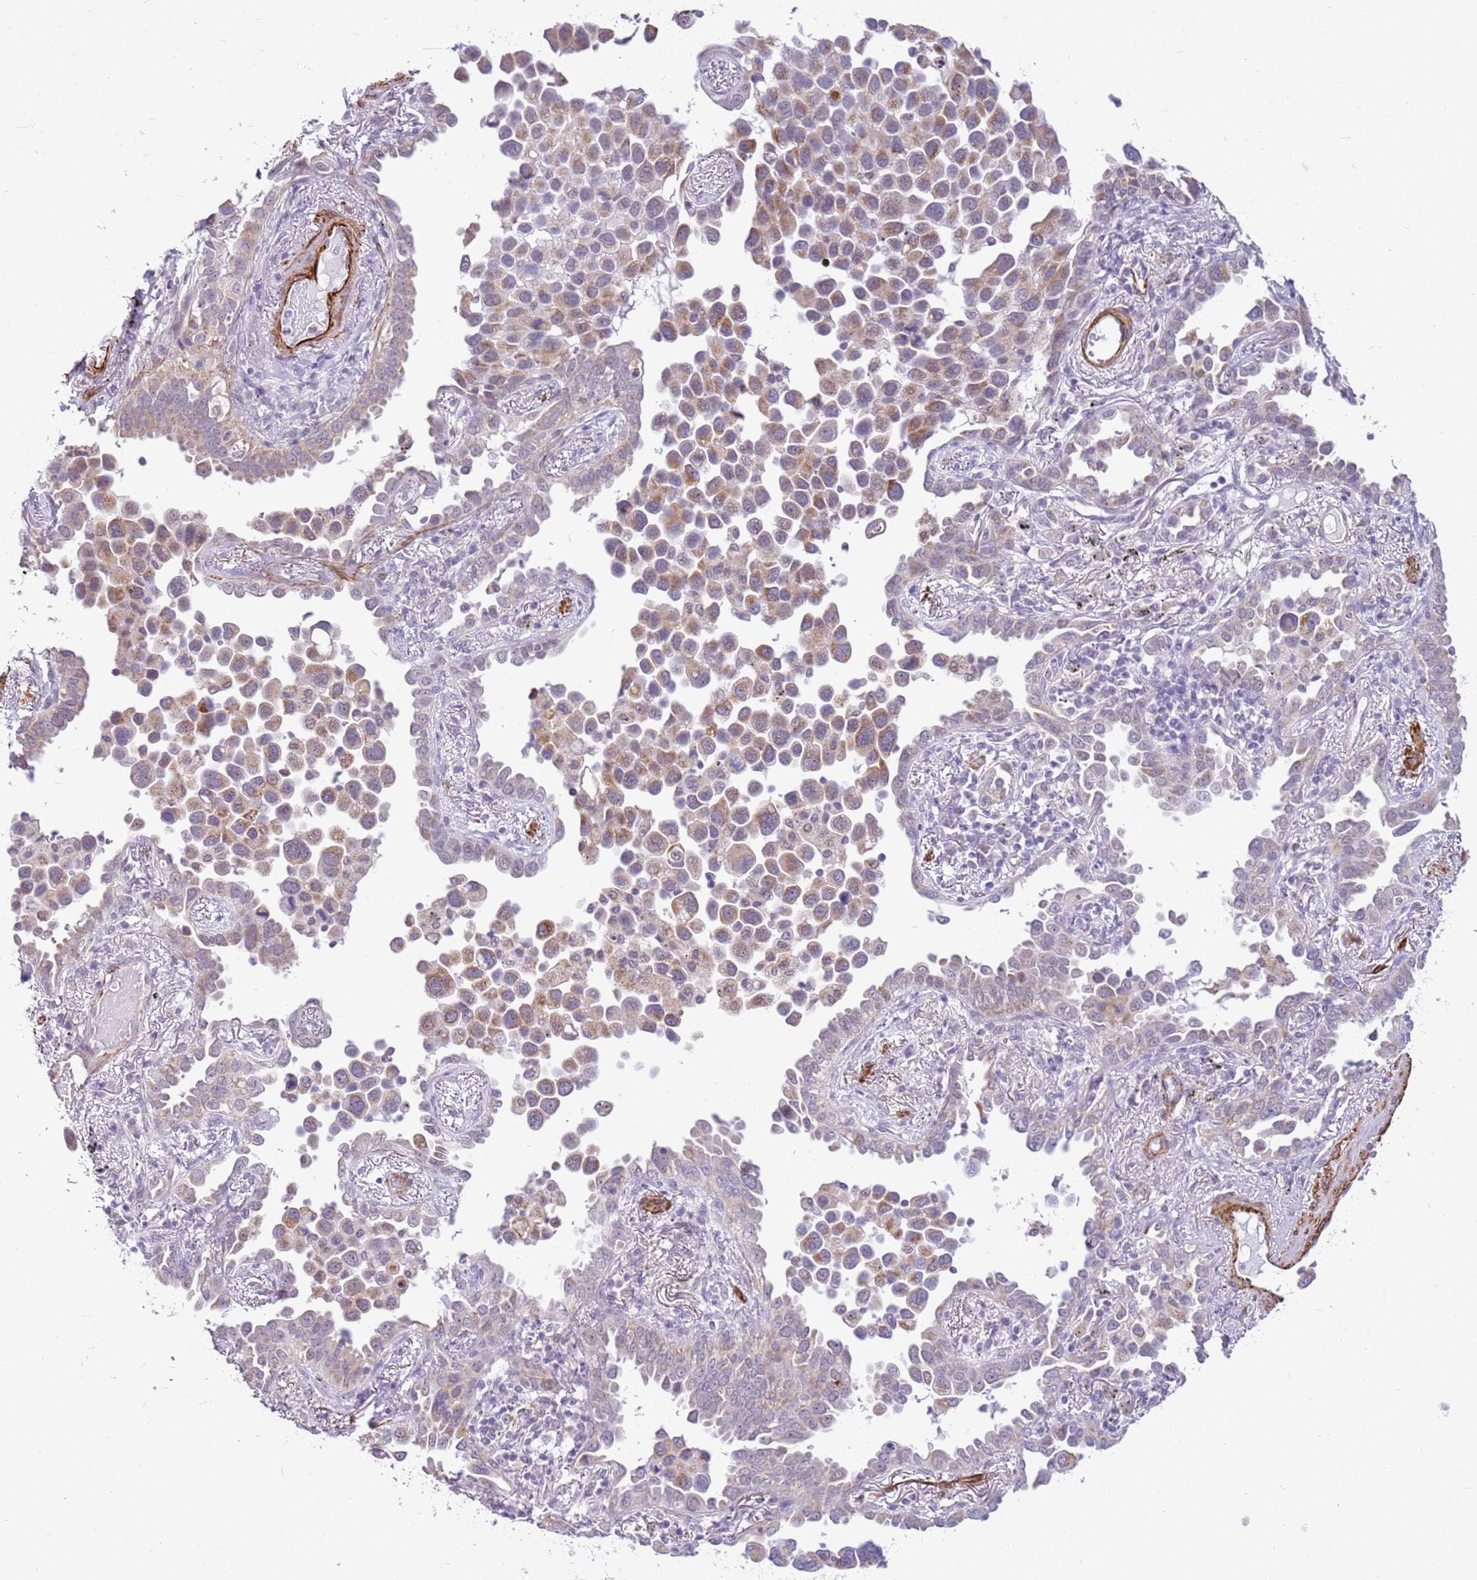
{"staining": {"intensity": "moderate", "quantity": ">75%", "location": "cytoplasmic/membranous"}, "tissue": "lung cancer", "cell_type": "Tumor cells", "image_type": "cancer", "snomed": [{"axis": "morphology", "description": "Adenocarcinoma, NOS"}, {"axis": "topography", "description": "Lung"}], "caption": "Protein staining reveals moderate cytoplasmic/membranous staining in approximately >75% of tumor cells in lung cancer (adenocarcinoma).", "gene": "SMIM4", "patient": {"sex": "male", "age": 67}}